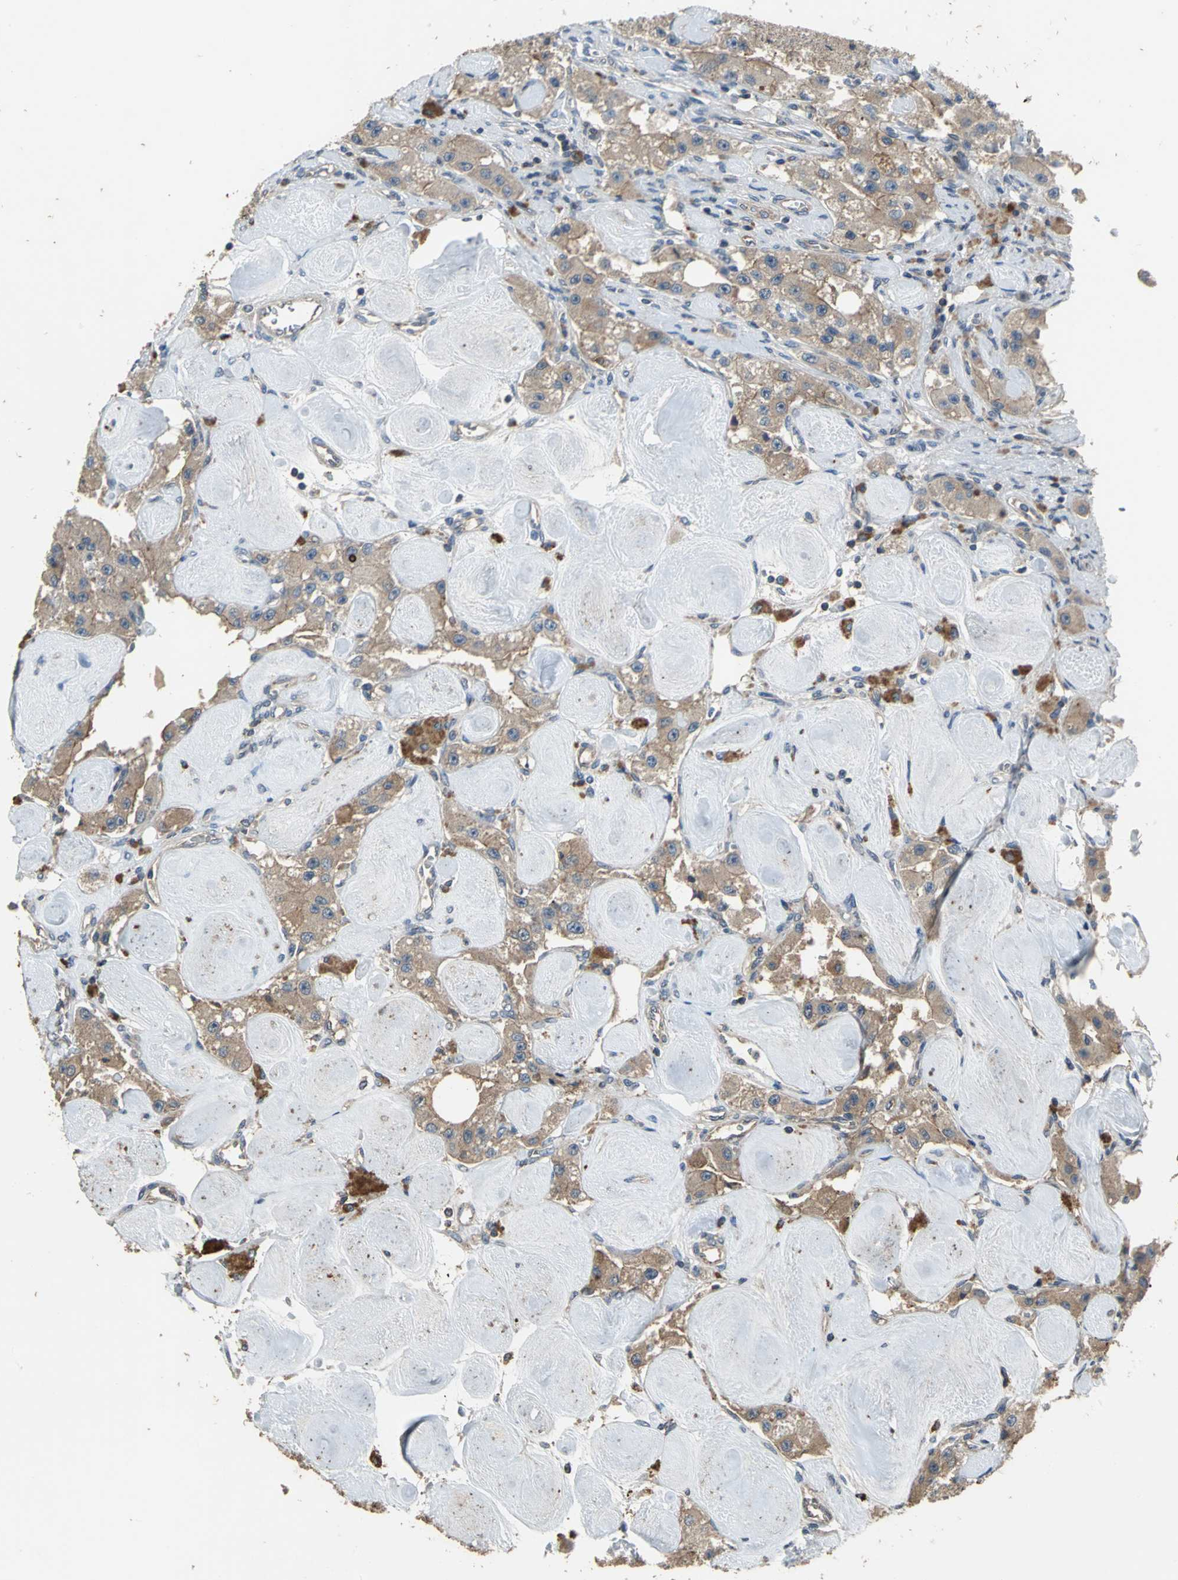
{"staining": {"intensity": "moderate", "quantity": ">75%", "location": "cytoplasmic/membranous"}, "tissue": "carcinoid", "cell_type": "Tumor cells", "image_type": "cancer", "snomed": [{"axis": "morphology", "description": "Carcinoid, malignant, NOS"}, {"axis": "topography", "description": "Pancreas"}], "caption": "Tumor cells demonstrate moderate cytoplasmic/membranous expression in about >75% of cells in carcinoid (malignant). Using DAB (brown) and hematoxylin (blue) stains, captured at high magnification using brightfield microscopy.", "gene": "MET", "patient": {"sex": "male", "age": 41}}